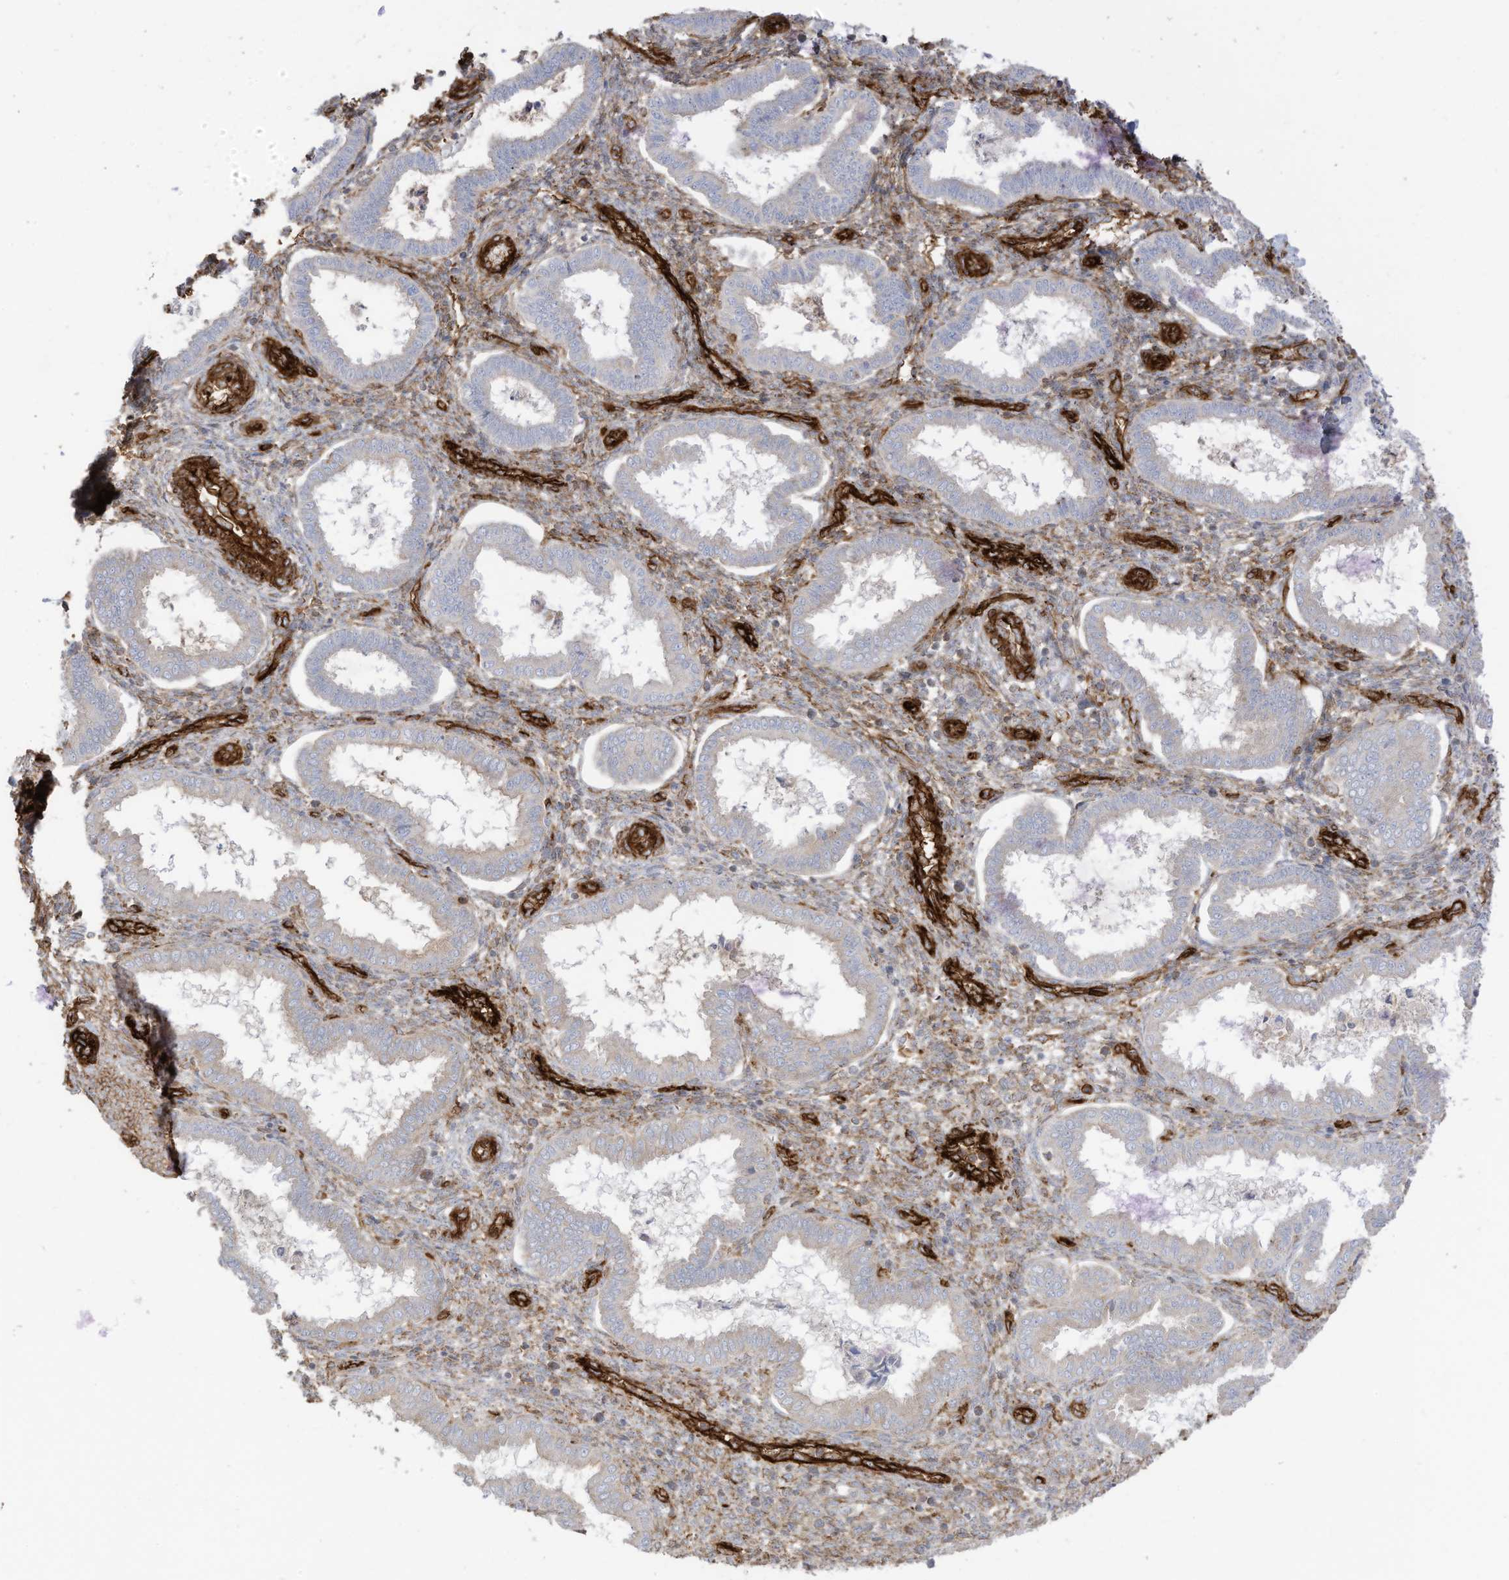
{"staining": {"intensity": "weak", "quantity": "25%-75%", "location": "cytoplasmic/membranous"}, "tissue": "endometrium", "cell_type": "Cells in endometrial stroma", "image_type": "normal", "snomed": [{"axis": "morphology", "description": "Normal tissue, NOS"}, {"axis": "topography", "description": "Endometrium"}], "caption": "DAB (3,3'-diaminobenzidine) immunohistochemical staining of benign endometrium reveals weak cytoplasmic/membranous protein staining in about 25%-75% of cells in endometrial stroma. Using DAB (brown) and hematoxylin (blue) stains, captured at high magnification using brightfield microscopy.", "gene": "ABCB7", "patient": {"sex": "female", "age": 24}}